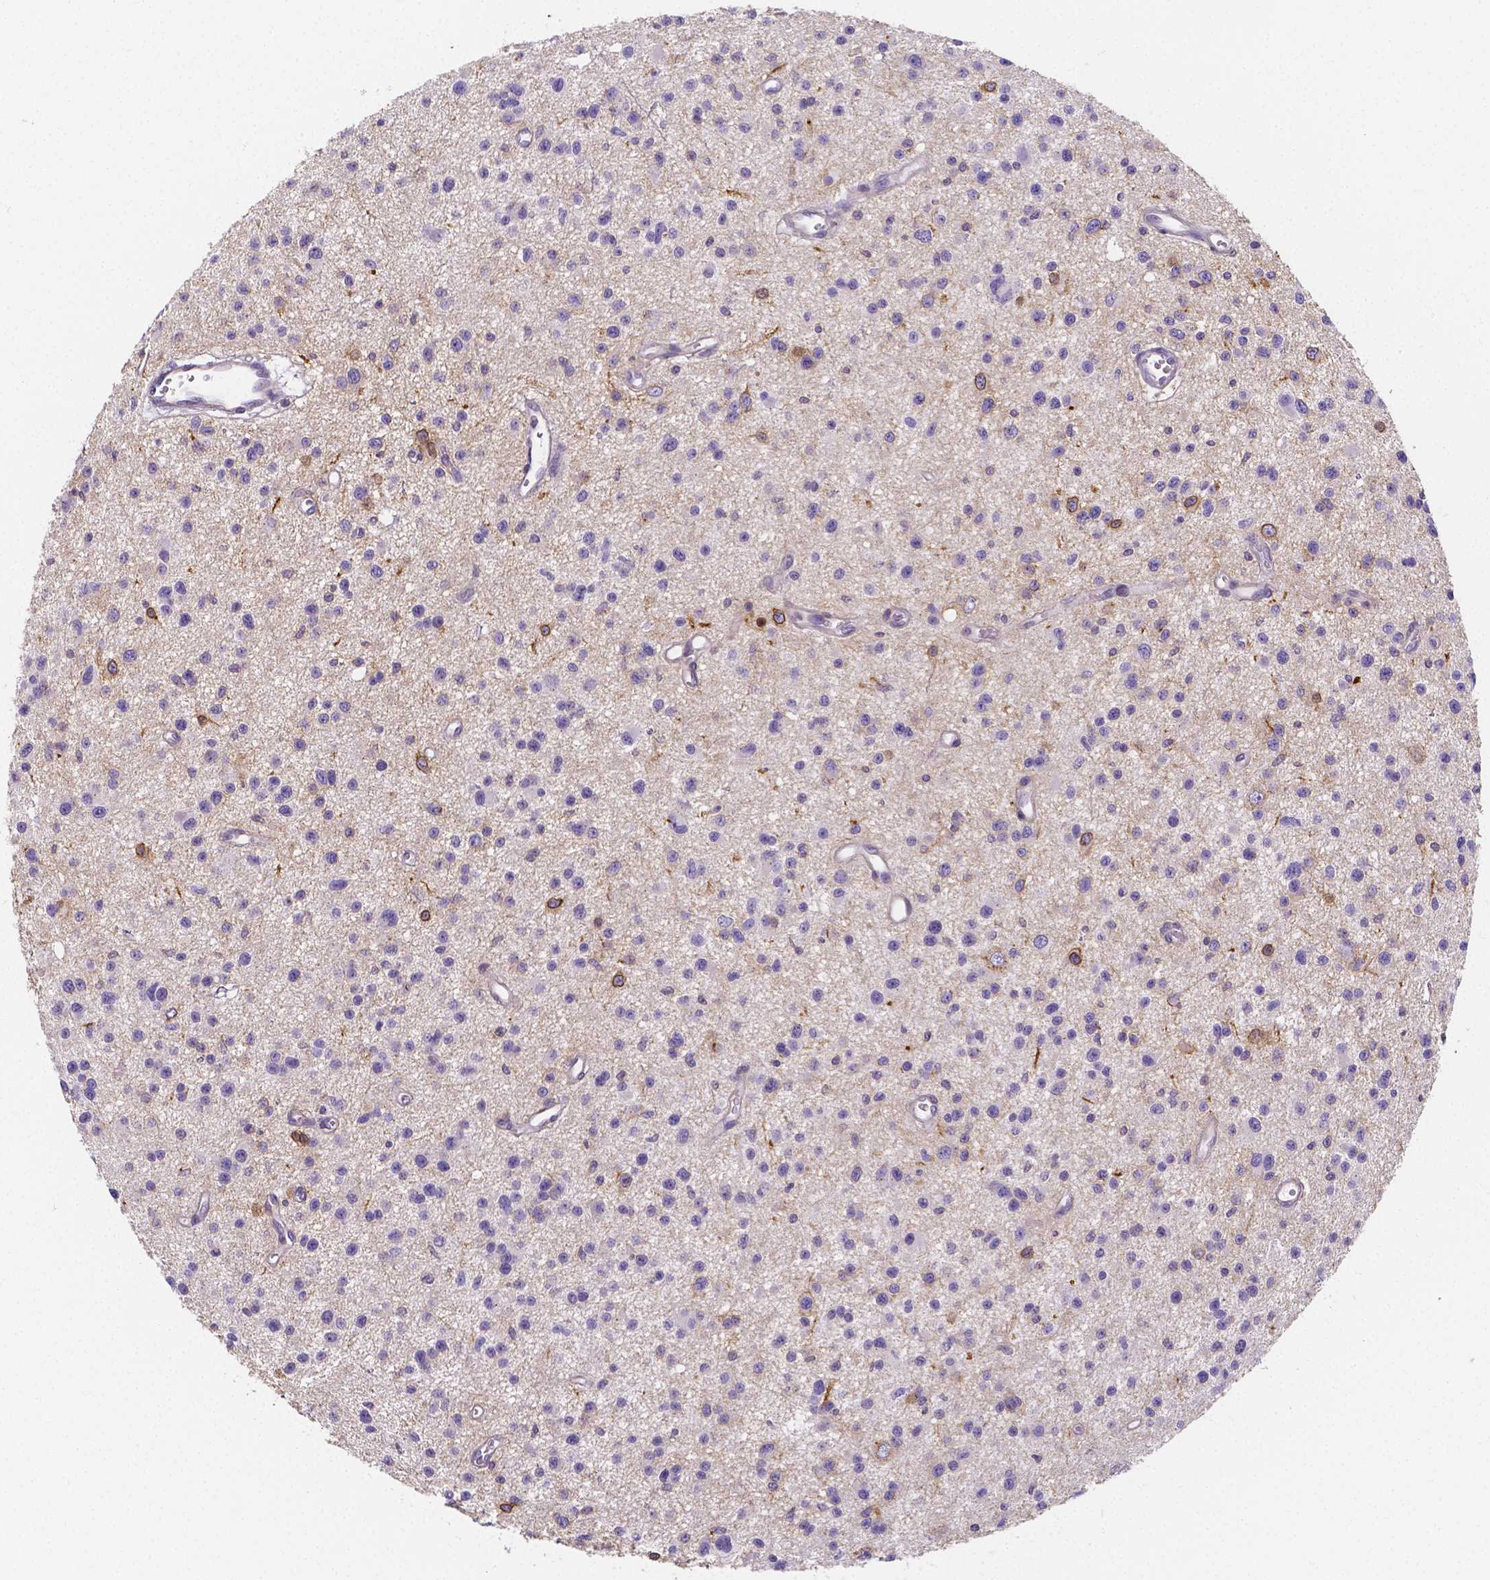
{"staining": {"intensity": "negative", "quantity": "none", "location": "none"}, "tissue": "glioma", "cell_type": "Tumor cells", "image_type": "cancer", "snomed": [{"axis": "morphology", "description": "Glioma, malignant, Low grade"}, {"axis": "topography", "description": "Brain"}], "caption": "A histopathology image of human malignant glioma (low-grade) is negative for staining in tumor cells. (Stains: DAB IHC with hematoxylin counter stain, Microscopy: brightfield microscopy at high magnification).", "gene": "GABRD", "patient": {"sex": "male", "age": 43}}